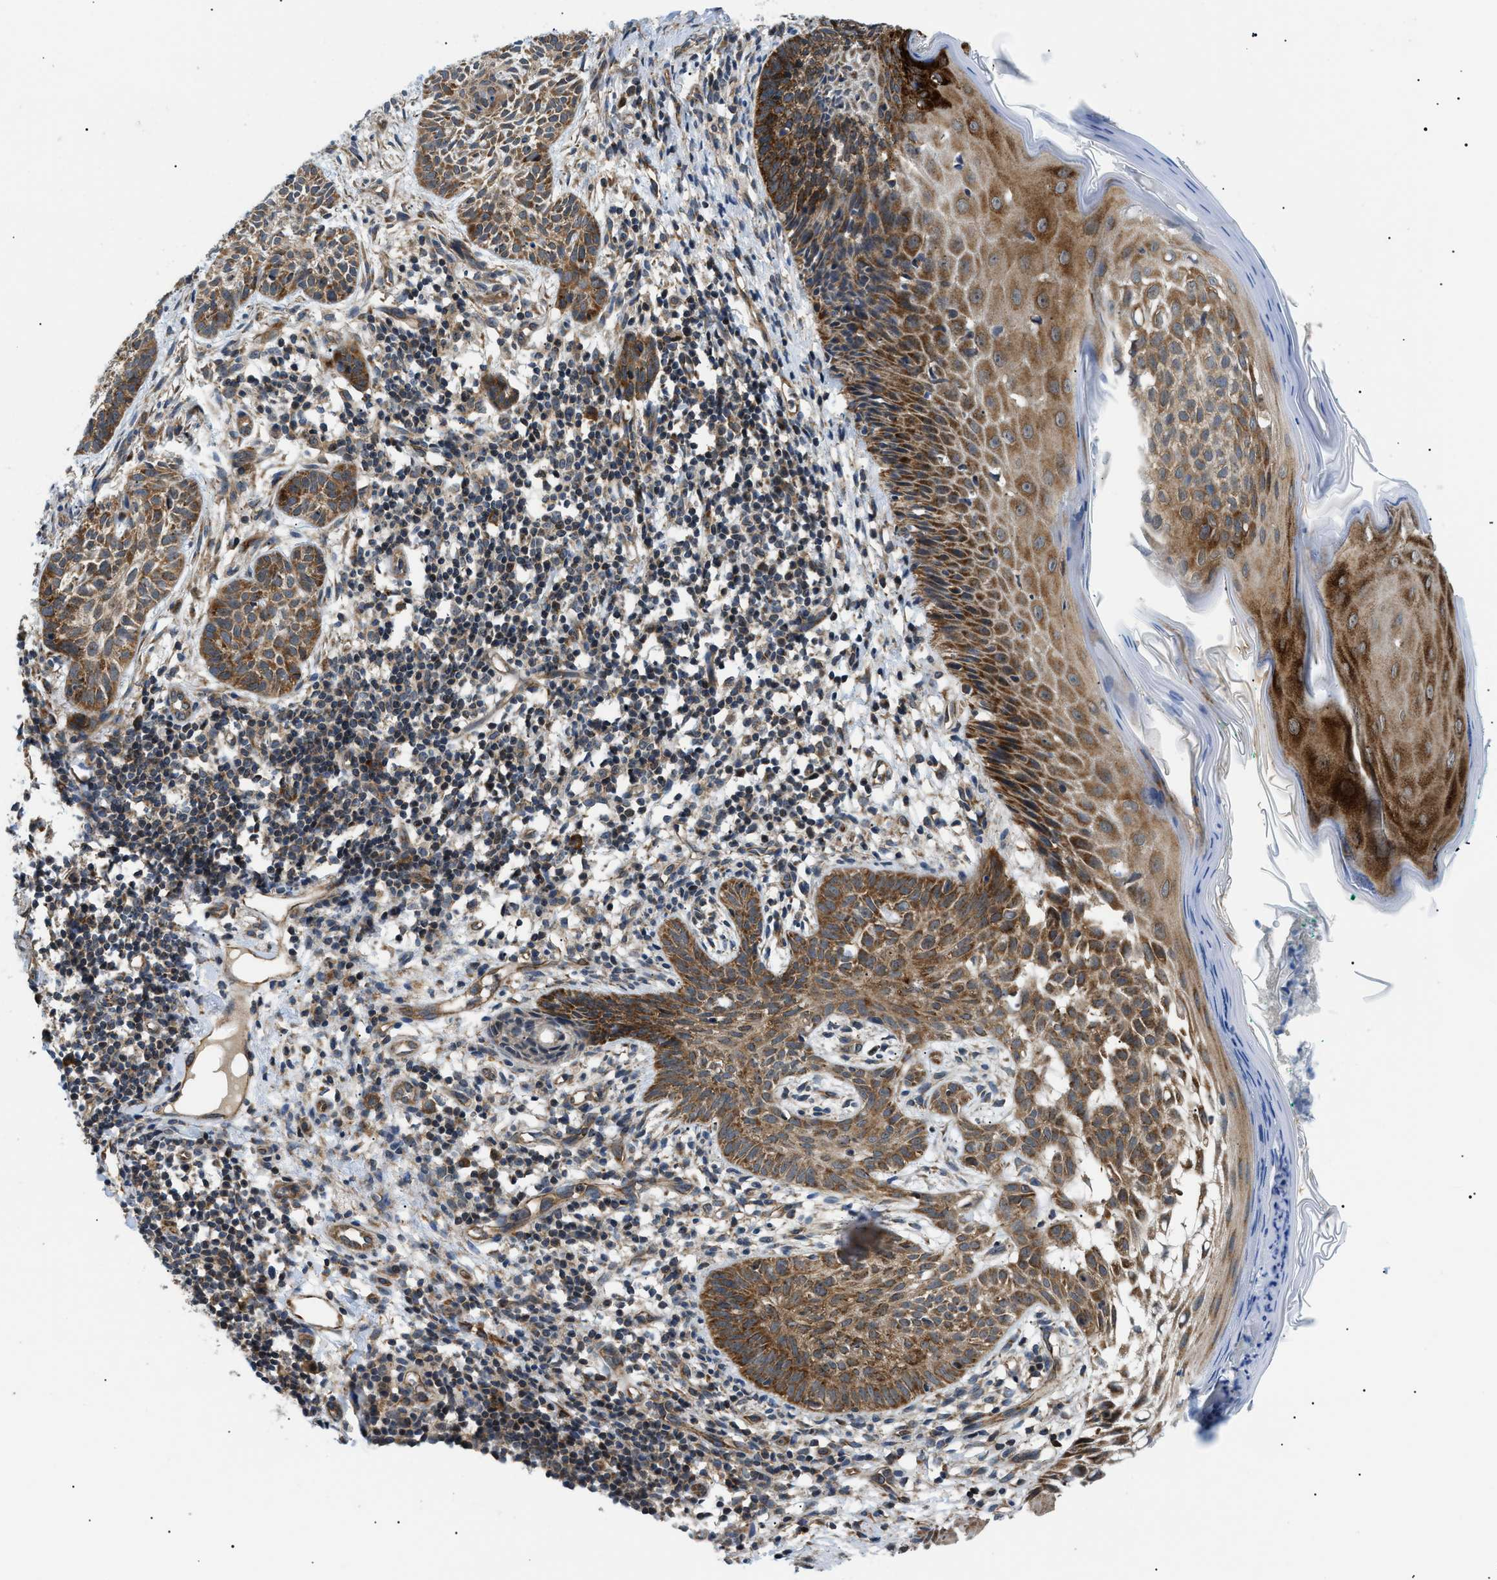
{"staining": {"intensity": "moderate", "quantity": ">75%", "location": "cytoplasmic/membranous"}, "tissue": "skin cancer", "cell_type": "Tumor cells", "image_type": "cancer", "snomed": [{"axis": "morphology", "description": "Basal cell carcinoma"}, {"axis": "topography", "description": "Skin"}], "caption": "An immunohistochemistry micrograph of neoplastic tissue is shown. Protein staining in brown highlights moderate cytoplasmic/membranous positivity in basal cell carcinoma (skin) within tumor cells.", "gene": "SRPK1", "patient": {"sex": "male", "age": 60}}